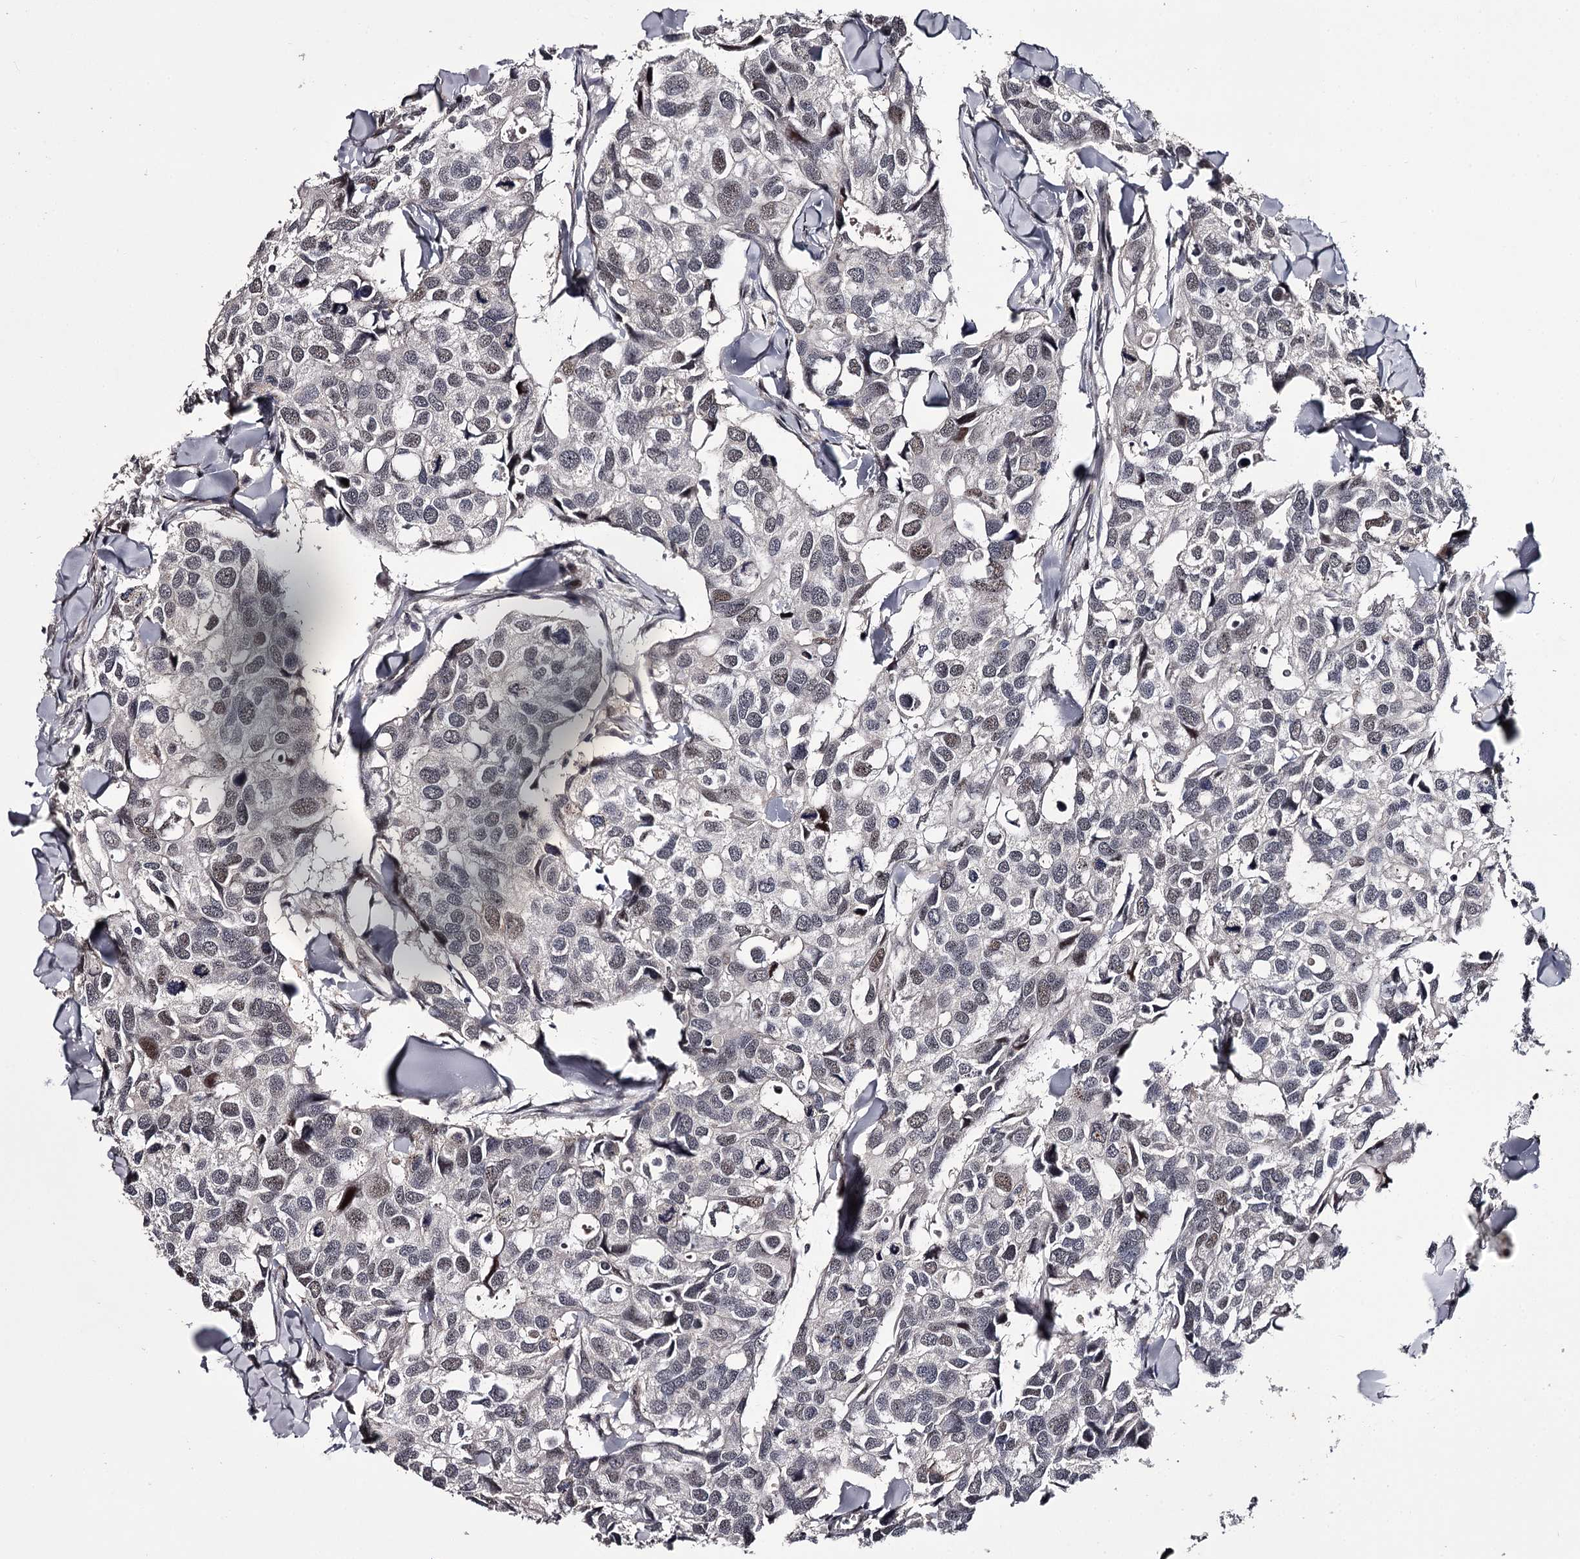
{"staining": {"intensity": "weak", "quantity": "<25%", "location": "nuclear"}, "tissue": "breast cancer", "cell_type": "Tumor cells", "image_type": "cancer", "snomed": [{"axis": "morphology", "description": "Duct carcinoma"}, {"axis": "topography", "description": "Breast"}], "caption": "Tumor cells are negative for brown protein staining in invasive ductal carcinoma (breast).", "gene": "RNF44", "patient": {"sex": "female", "age": 83}}